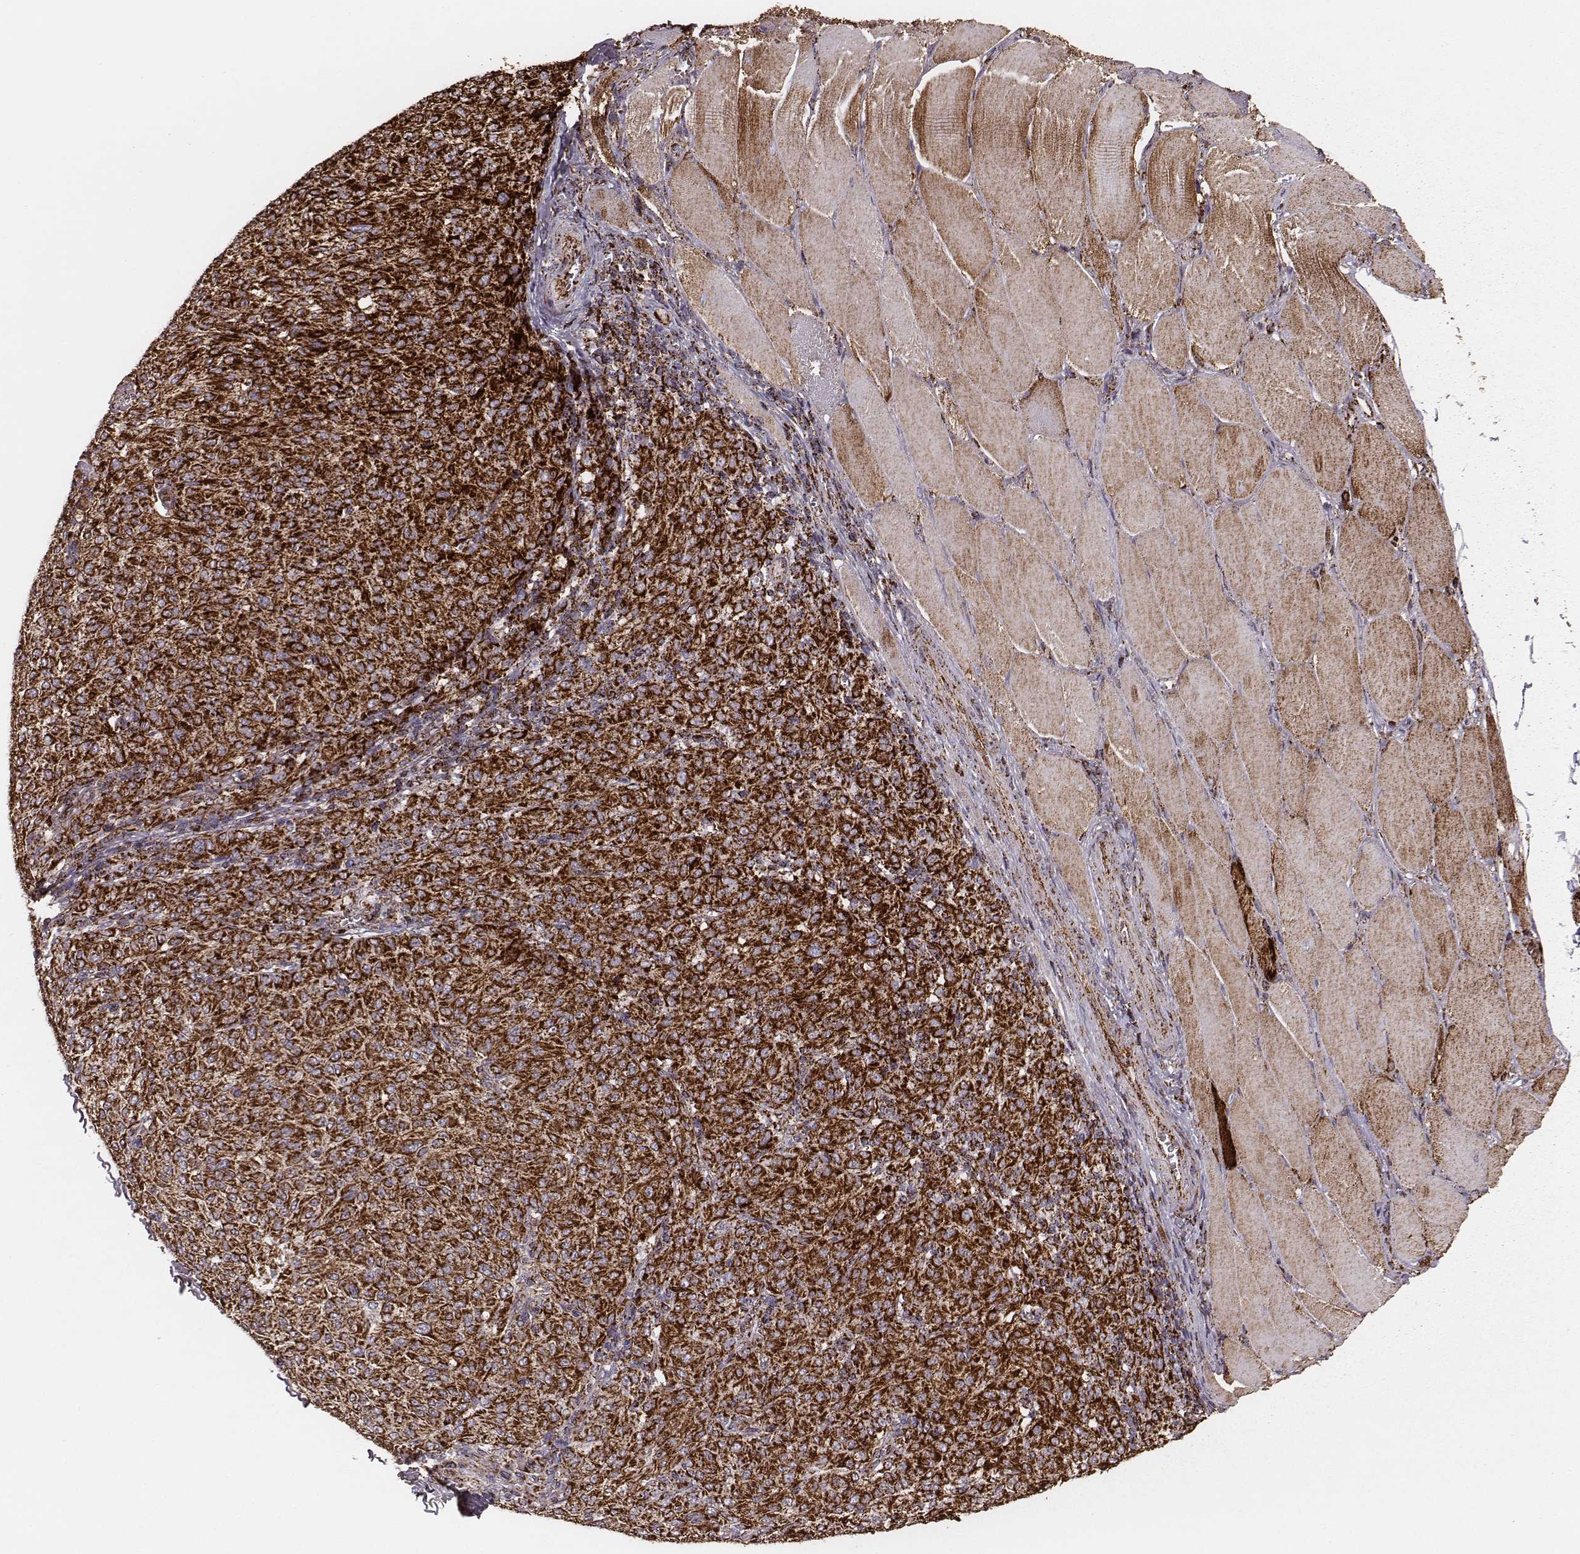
{"staining": {"intensity": "strong", "quantity": ">75%", "location": "cytoplasmic/membranous"}, "tissue": "melanoma", "cell_type": "Tumor cells", "image_type": "cancer", "snomed": [{"axis": "morphology", "description": "Malignant melanoma, NOS"}, {"axis": "topography", "description": "Skin"}], "caption": "Immunohistochemical staining of human malignant melanoma displays high levels of strong cytoplasmic/membranous expression in approximately >75% of tumor cells. The staining was performed using DAB, with brown indicating positive protein expression. Nuclei are stained blue with hematoxylin.", "gene": "TUFM", "patient": {"sex": "female", "age": 72}}